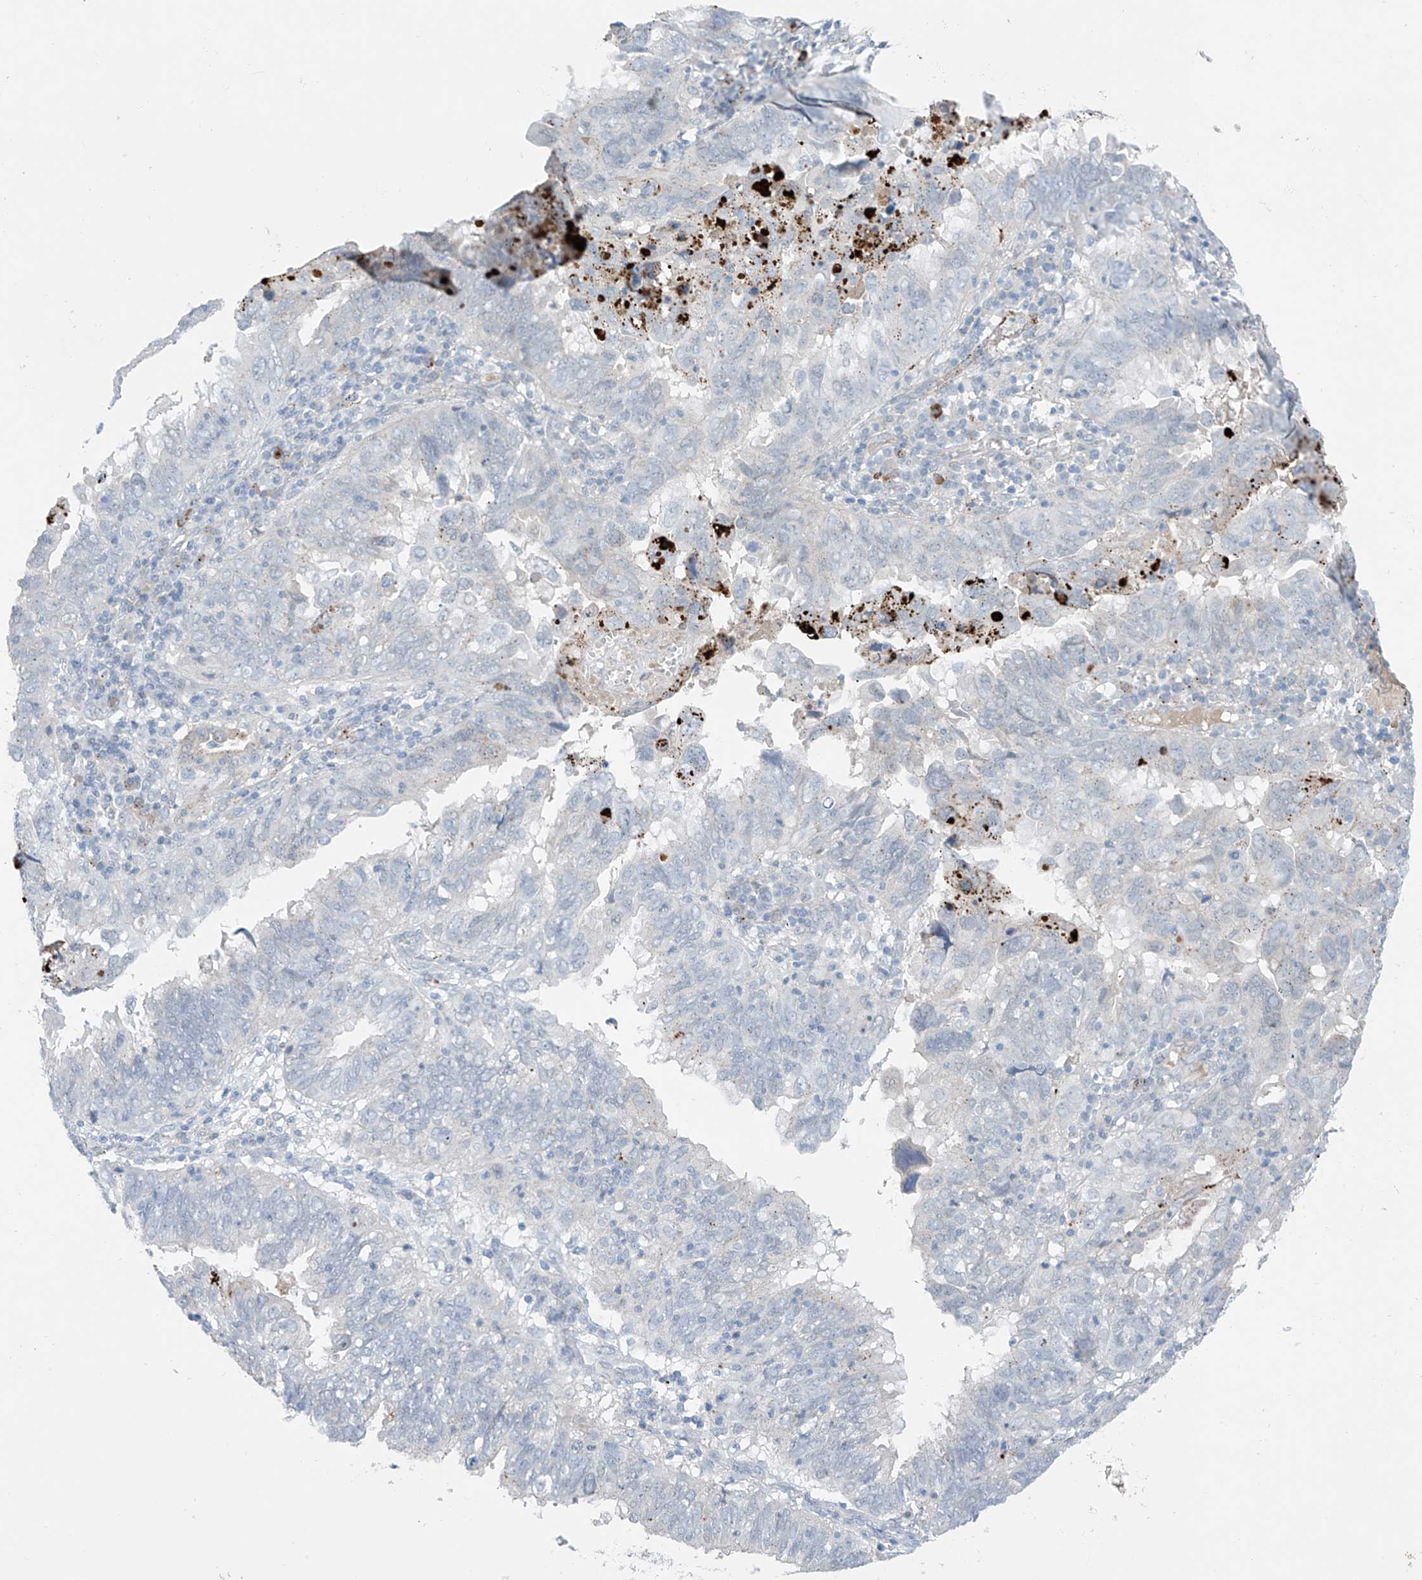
{"staining": {"intensity": "negative", "quantity": "none", "location": "none"}, "tissue": "endometrial cancer", "cell_type": "Tumor cells", "image_type": "cancer", "snomed": [{"axis": "morphology", "description": "Adenocarcinoma, NOS"}, {"axis": "topography", "description": "Uterus"}], "caption": "A high-resolution image shows immunohistochemistry staining of adenocarcinoma (endometrial), which exhibits no significant staining in tumor cells.", "gene": "ZNF793", "patient": {"sex": "female", "age": 77}}